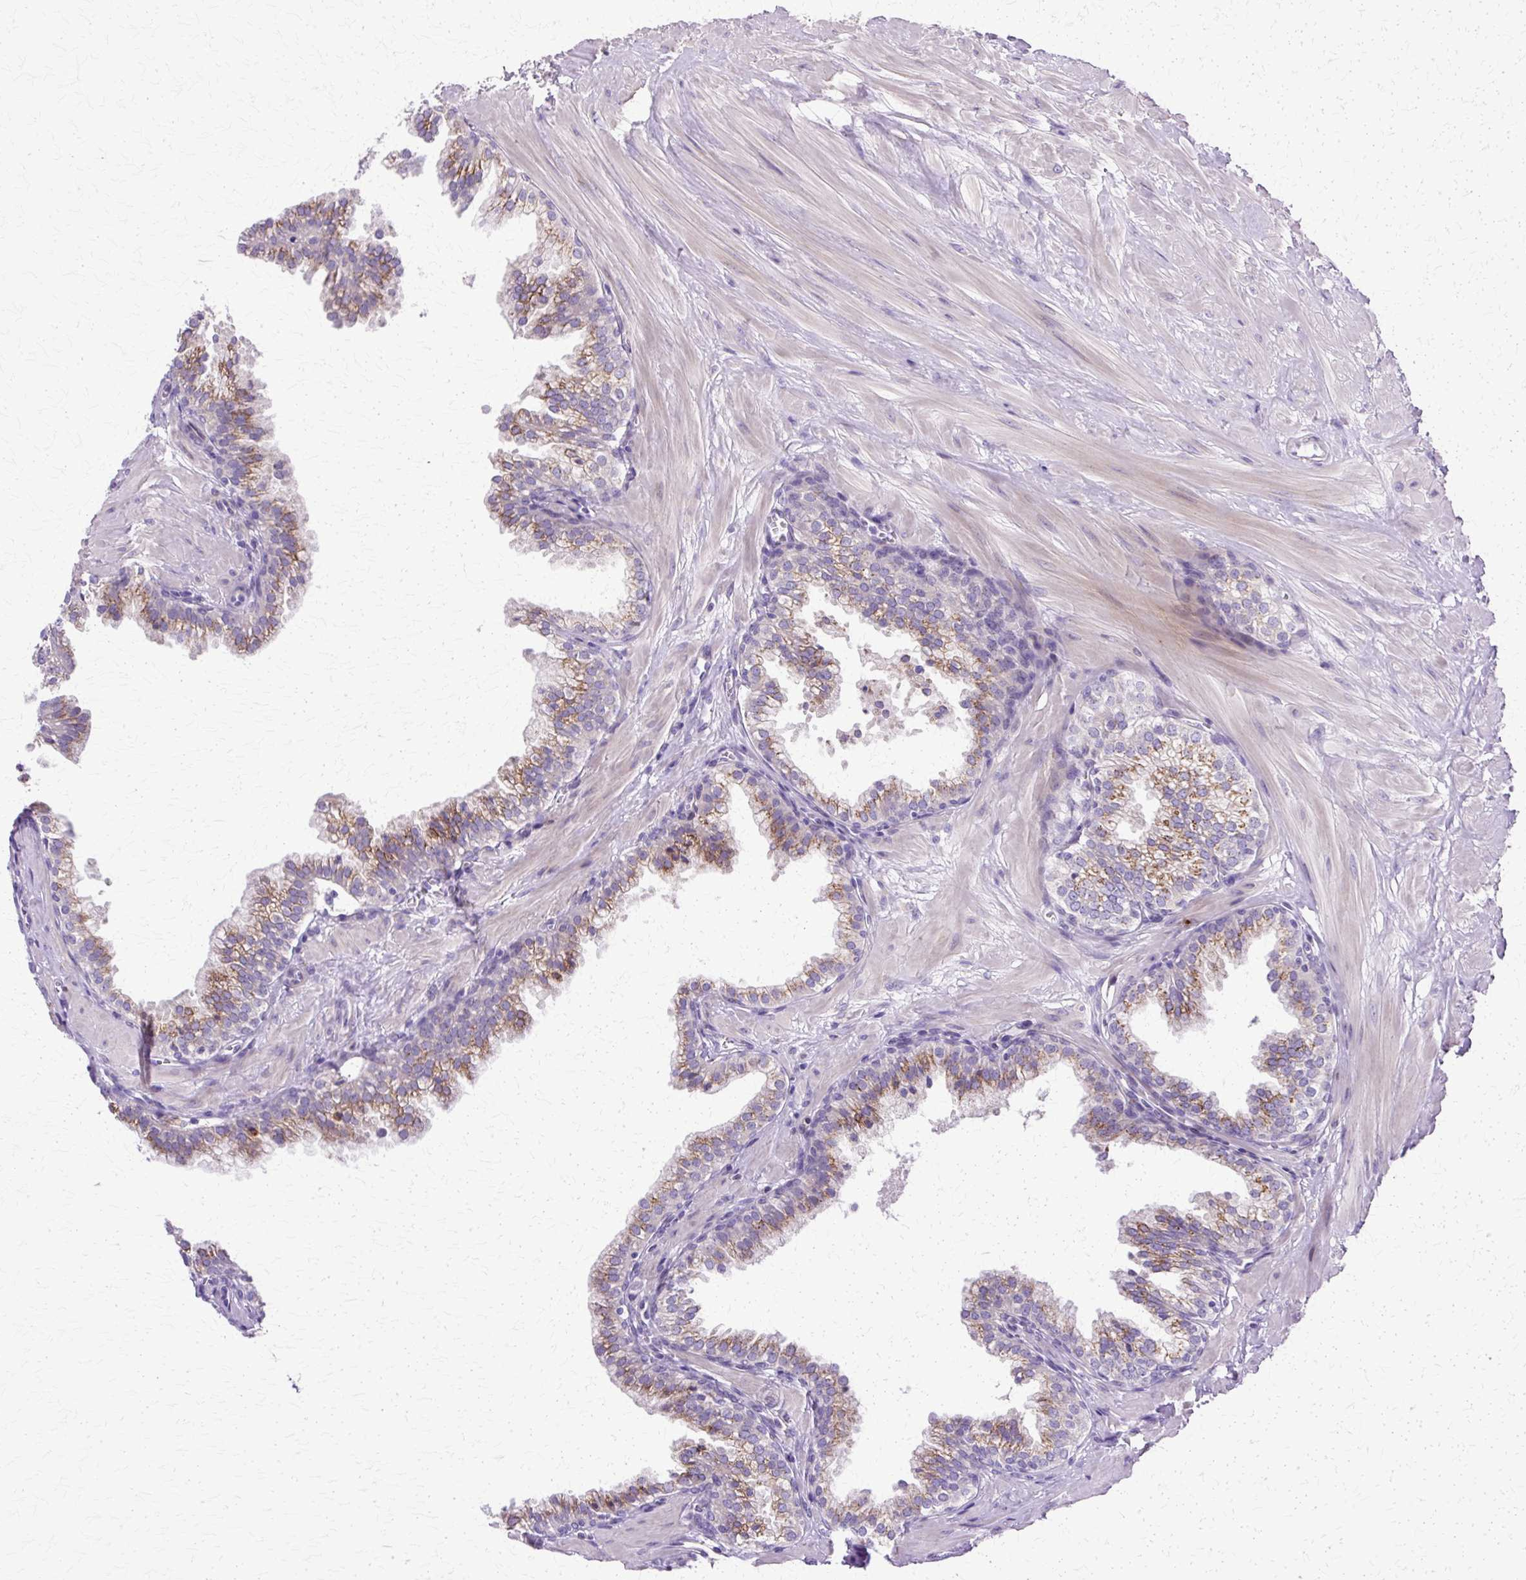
{"staining": {"intensity": "moderate", "quantity": "25%-75%", "location": "cytoplasmic/membranous"}, "tissue": "prostate", "cell_type": "Glandular cells", "image_type": "normal", "snomed": [{"axis": "morphology", "description": "Normal tissue, NOS"}, {"axis": "topography", "description": "Prostate"}, {"axis": "topography", "description": "Peripheral nerve tissue"}], "caption": "Unremarkable prostate displays moderate cytoplasmic/membranous staining in approximately 25%-75% of glandular cells, visualized by immunohistochemistry. (DAB (3,3'-diaminobenzidine) IHC, brown staining for protein, blue staining for nuclei).", "gene": "TBC1D3B", "patient": {"sex": "male", "age": 55}}